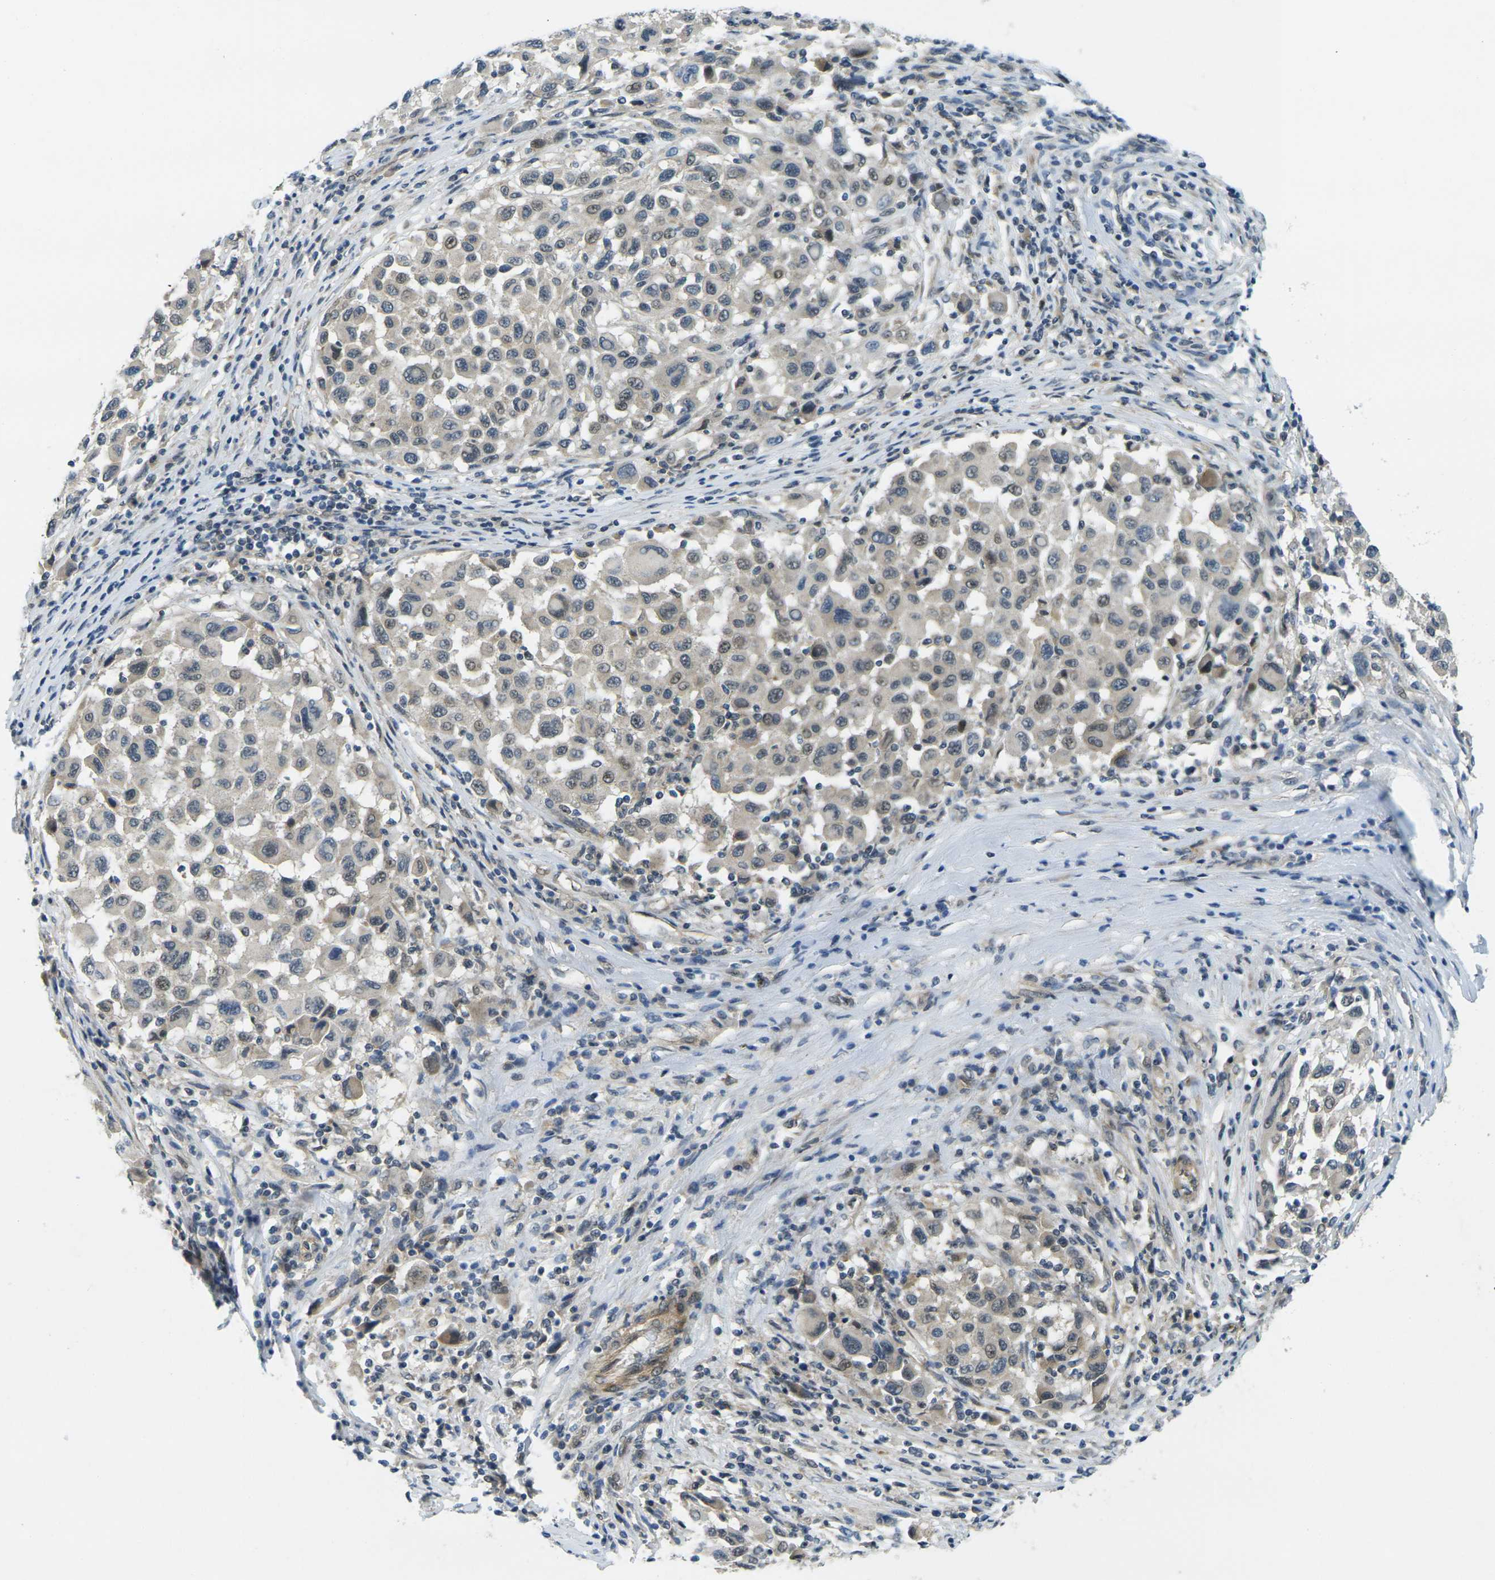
{"staining": {"intensity": "weak", "quantity": "25%-75%", "location": "nuclear"}, "tissue": "melanoma", "cell_type": "Tumor cells", "image_type": "cancer", "snomed": [{"axis": "morphology", "description": "Malignant melanoma, Metastatic site"}, {"axis": "topography", "description": "Lymph node"}], "caption": "Immunohistochemistry histopathology image of neoplastic tissue: melanoma stained using immunohistochemistry demonstrates low levels of weak protein expression localized specifically in the nuclear of tumor cells, appearing as a nuclear brown color.", "gene": "KCTD10", "patient": {"sex": "male", "age": 61}}